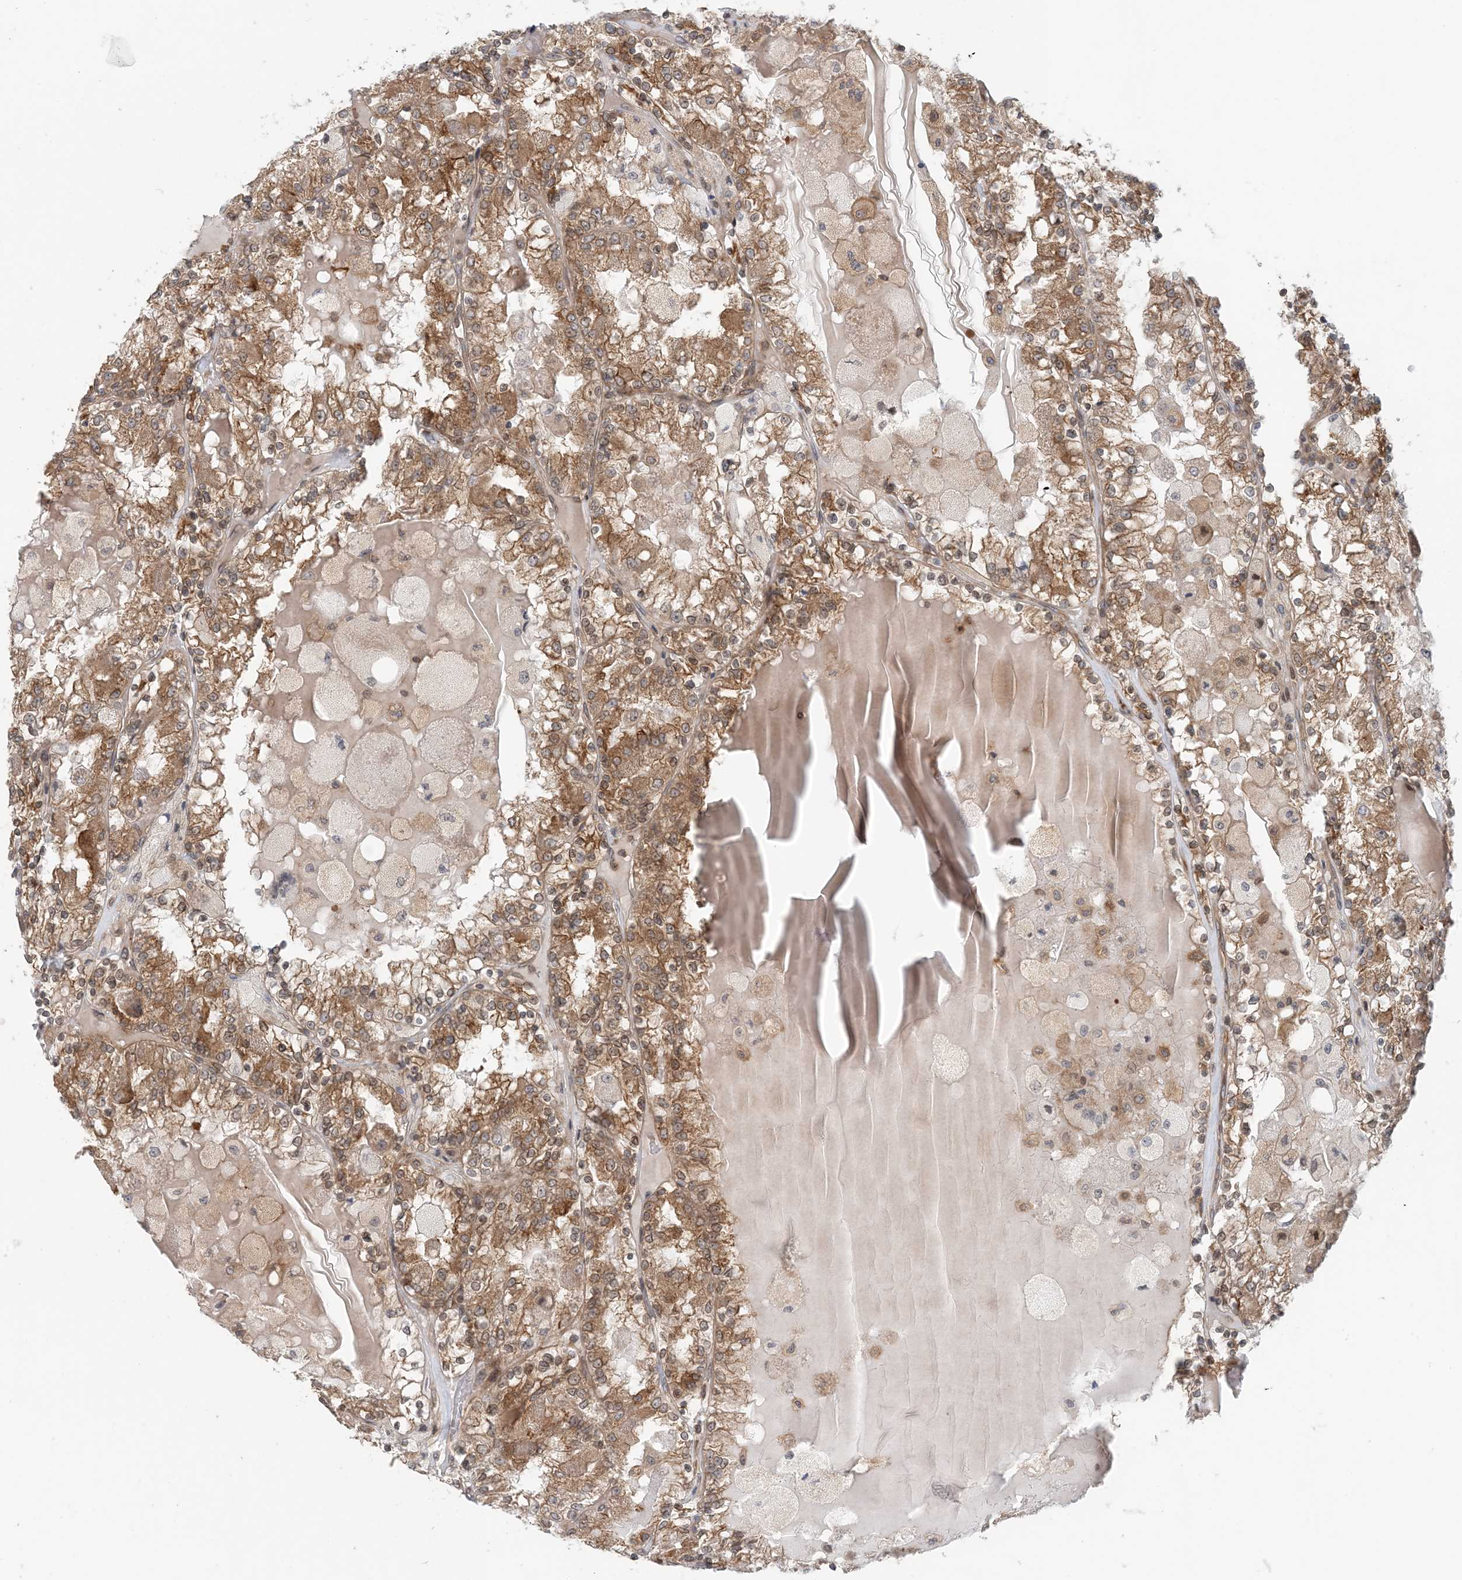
{"staining": {"intensity": "moderate", "quantity": ">75%", "location": "cytoplasmic/membranous"}, "tissue": "renal cancer", "cell_type": "Tumor cells", "image_type": "cancer", "snomed": [{"axis": "morphology", "description": "Adenocarcinoma, NOS"}, {"axis": "topography", "description": "Kidney"}], "caption": "Immunohistochemistry micrograph of neoplastic tissue: renal cancer stained using immunohistochemistry (IHC) exhibits medium levels of moderate protein expression localized specifically in the cytoplasmic/membranous of tumor cells, appearing as a cytoplasmic/membranous brown color.", "gene": "ATP13A2", "patient": {"sex": "female", "age": 56}}